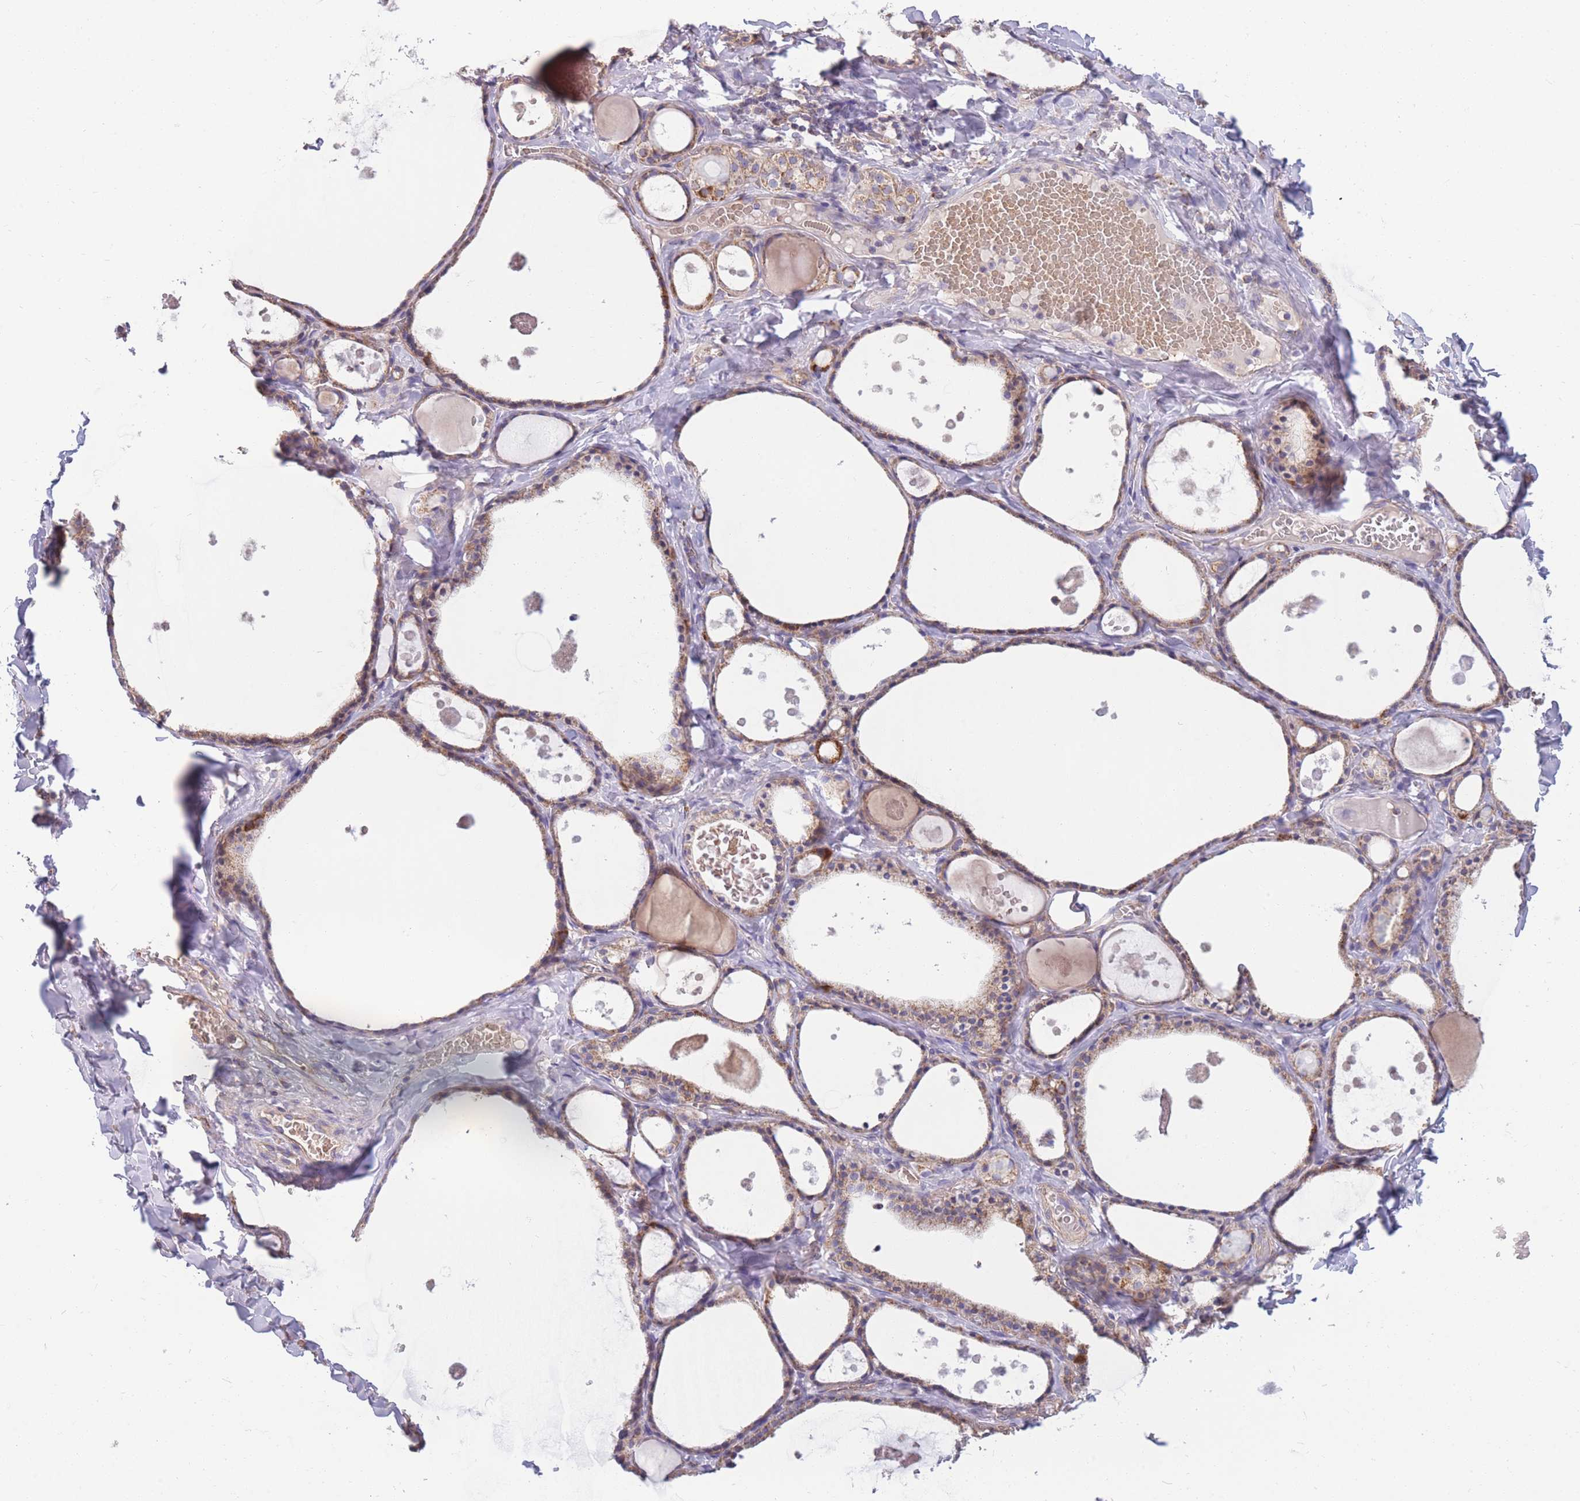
{"staining": {"intensity": "moderate", "quantity": ">75%", "location": "cytoplasmic/membranous"}, "tissue": "thyroid gland", "cell_type": "Glandular cells", "image_type": "normal", "snomed": [{"axis": "morphology", "description": "Normal tissue, NOS"}, {"axis": "topography", "description": "Thyroid gland"}], "caption": "Protein expression analysis of unremarkable human thyroid gland reveals moderate cytoplasmic/membranous expression in about >75% of glandular cells.", "gene": "MRPS9", "patient": {"sex": "male", "age": 56}}